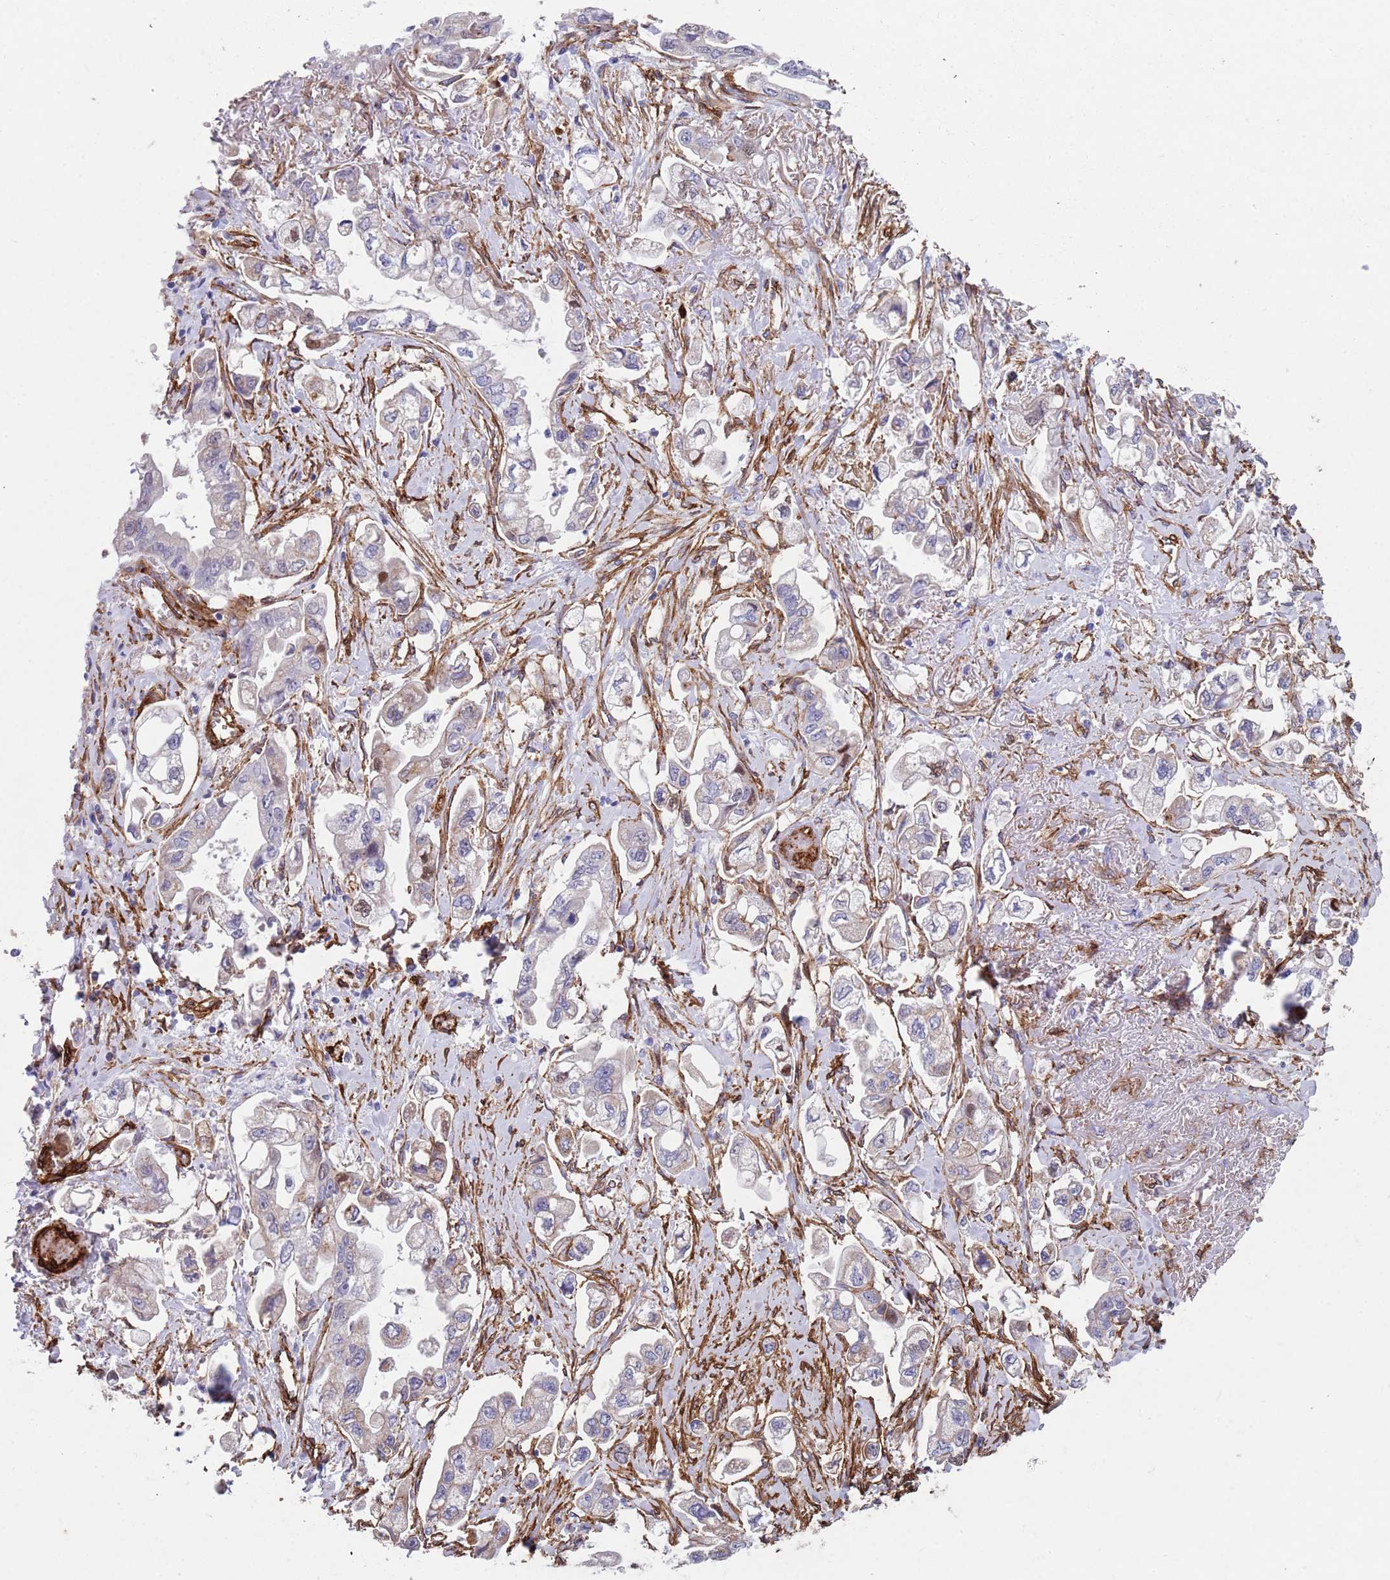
{"staining": {"intensity": "negative", "quantity": "none", "location": "none"}, "tissue": "stomach cancer", "cell_type": "Tumor cells", "image_type": "cancer", "snomed": [{"axis": "morphology", "description": "Adenocarcinoma, NOS"}, {"axis": "topography", "description": "Stomach"}], "caption": "This is a micrograph of immunohistochemistry staining of stomach cancer (adenocarcinoma), which shows no positivity in tumor cells. (DAB (3,3'-diaminobenzidine) IHC, high magnification).", "gene": "CAV2", "patient": {"sex": "male", "age": 62}}